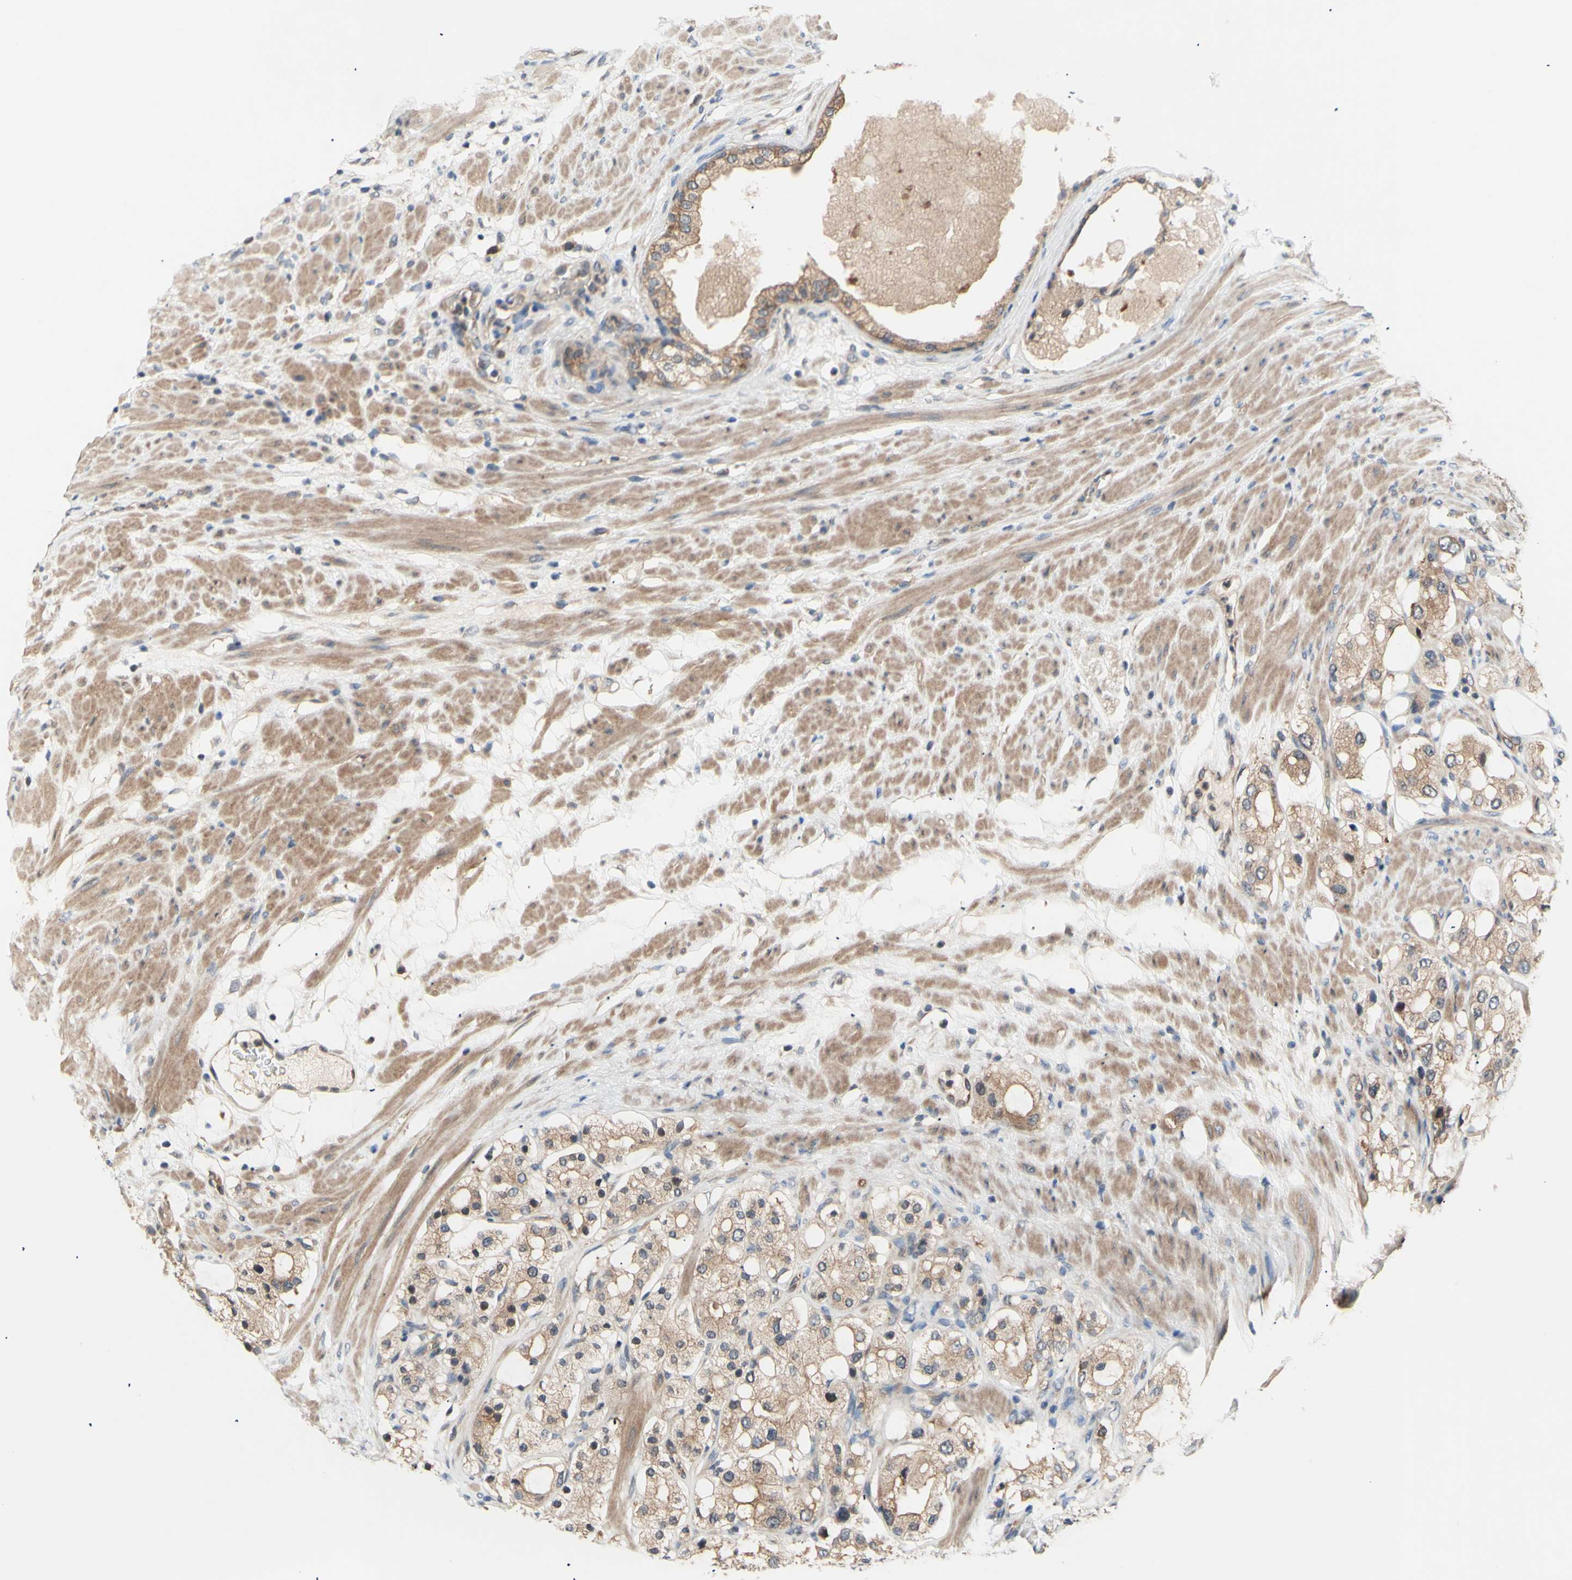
{"staining": {"intensity": "moderate", "quantity": ">75%", "location": "cytoplasmic/membranous"}, "tissue": "prostate cancer", "cell_type": "Tumor cells", "image_type": "cancer", "snomed": [{"axis": "morphology", "description": "Adenocarcinoma, High grade"}, {"axis": "topography", "description": "Prostate"}], "caption": "Prostate cancer stained for a protein (brown) shows moderate cytoplasmic/membranous positive expression in about >75% of tumor cells.", "gene": "DYNLRB1", "patient": {"sex": "male", "age": 65}}